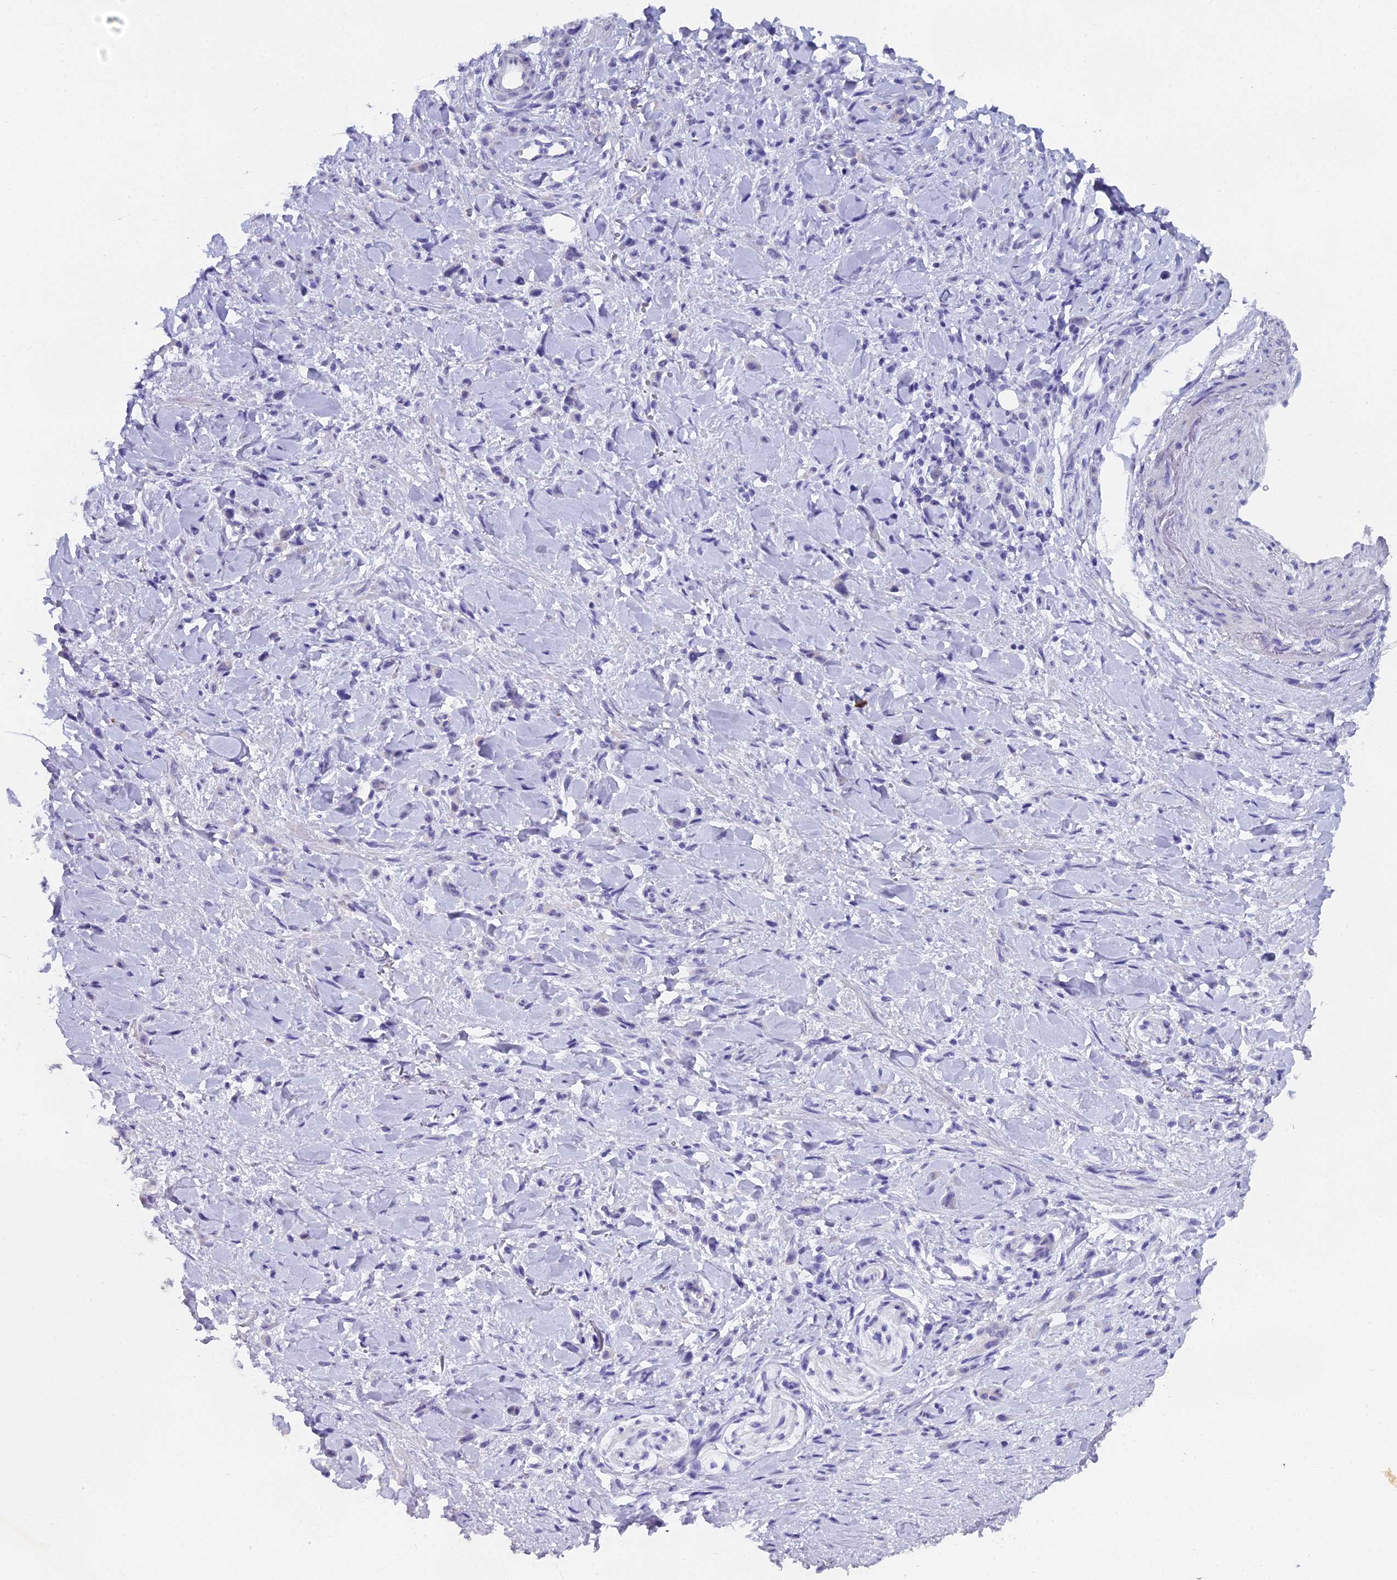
{"staining": {"intensity": "negative", "quantity": "none", "location": "none"}, "tissue": "stomach cancer", "cell_type": "Tumor cells", "image_type": "cancer", "snomed": [{"axis": "morphology", "description": "Normal tissue, NOS"}, {"axis": "morphology", "description": "Adenocarcinoma, NOS"}, {"axis": "topography", "description": "Stomach"}], "caption": "The histopathology image exhibits no staining of tumor cells in stomach adenocarcinoma.", "gene": "UNC80", "patient": {"sex": "male", "age": 82}}